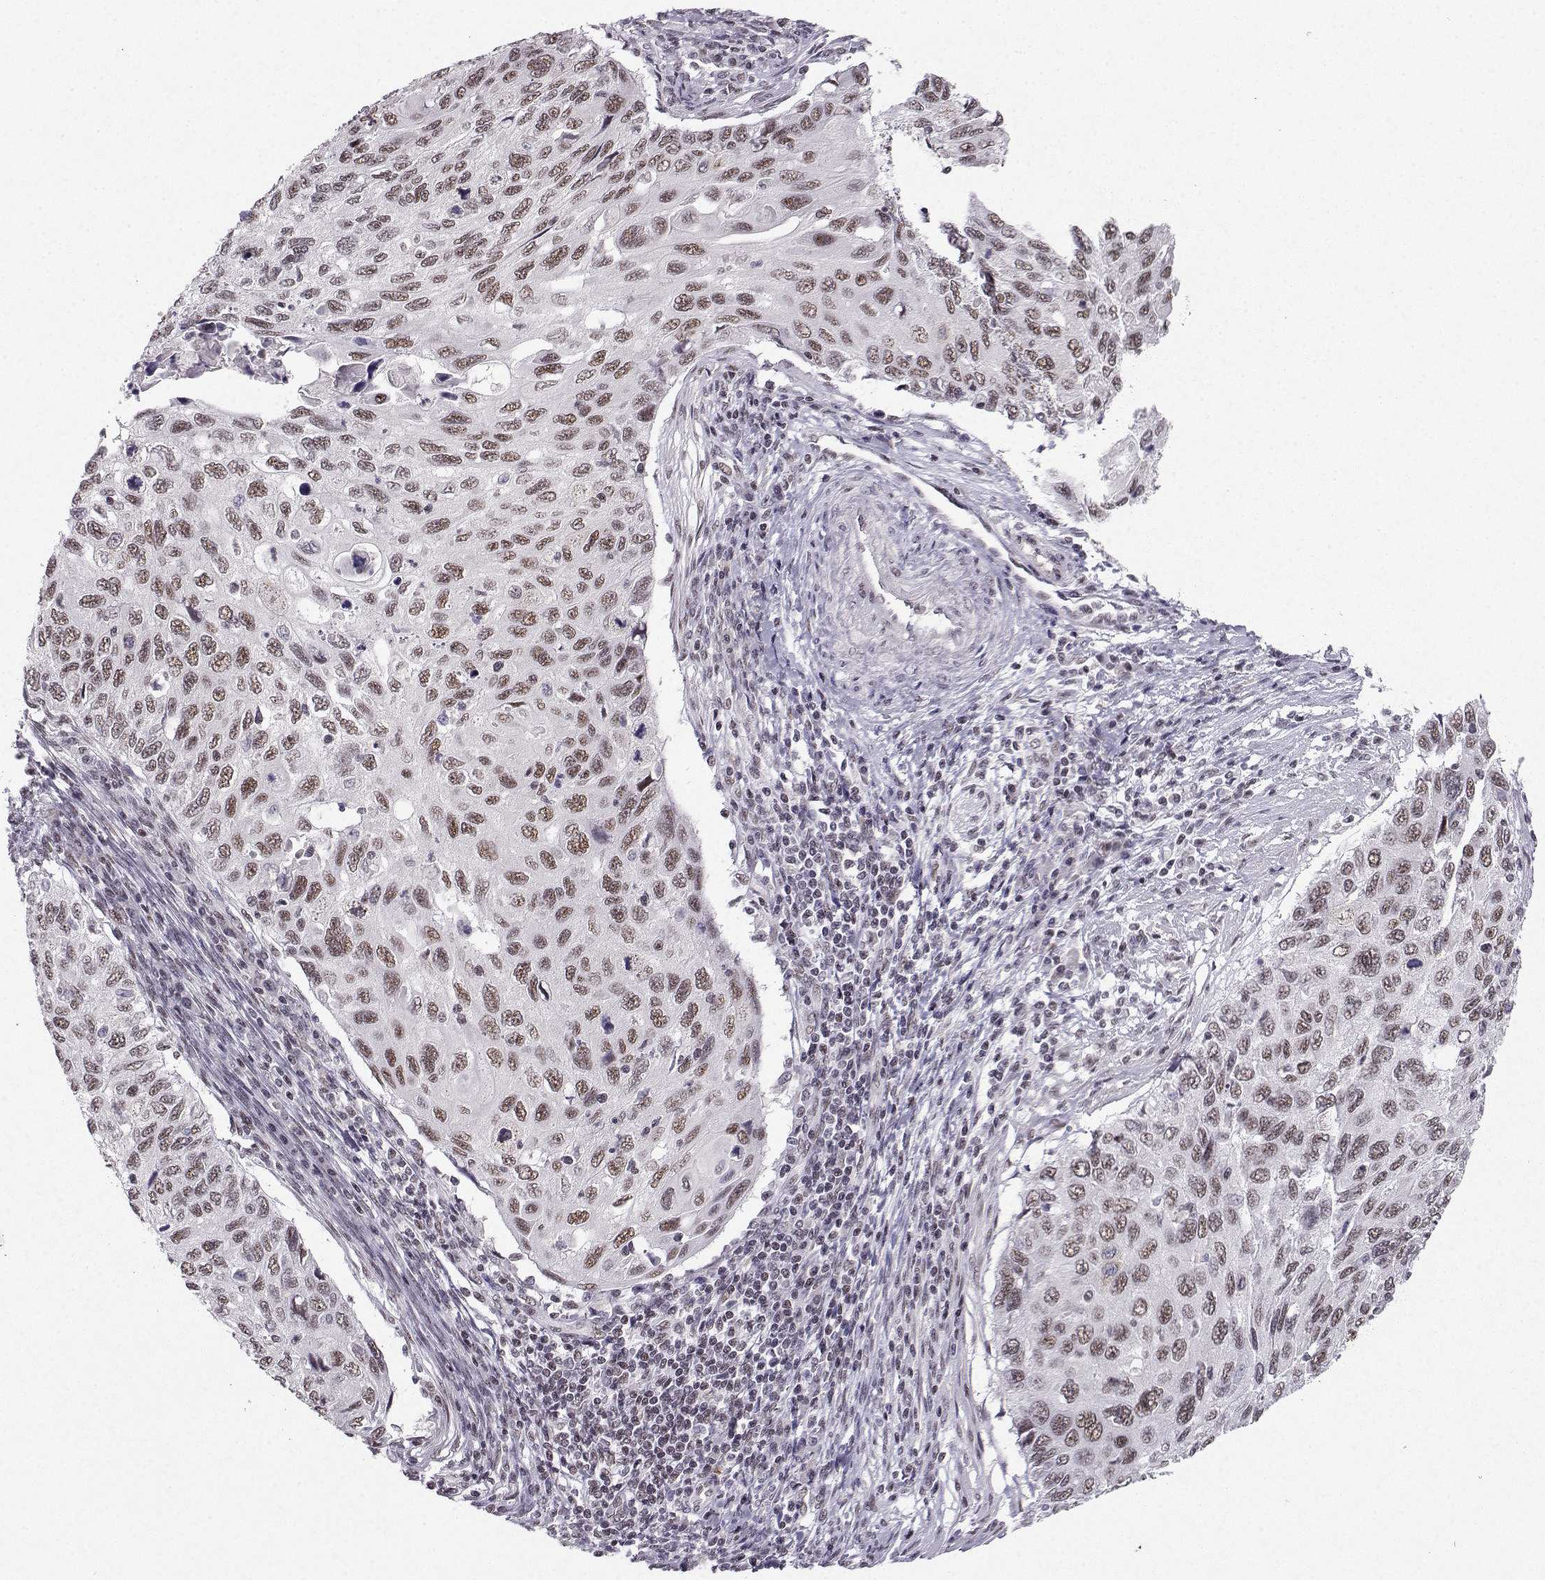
{"staining": {"intensity": "moderate", "quantity": ">75%", "location": "nuclear"}, "tissue": "cervical cancer", "cell_type": "Tumor cells", "image_type": "cancer", "snomed": [{"axis": "morphology", "description": "Squamous cell carcinoma, NOS"}, {"axis": "topography", "description": "Cervix"}], "caption": "Immunohistochemical staining of cervical cancer demonstrates medium levels of moderate nuclear protein expression in about >75% of tumor cells.", "gene": "LIN28A", "patient": {"sex": "female", "age": 70}}